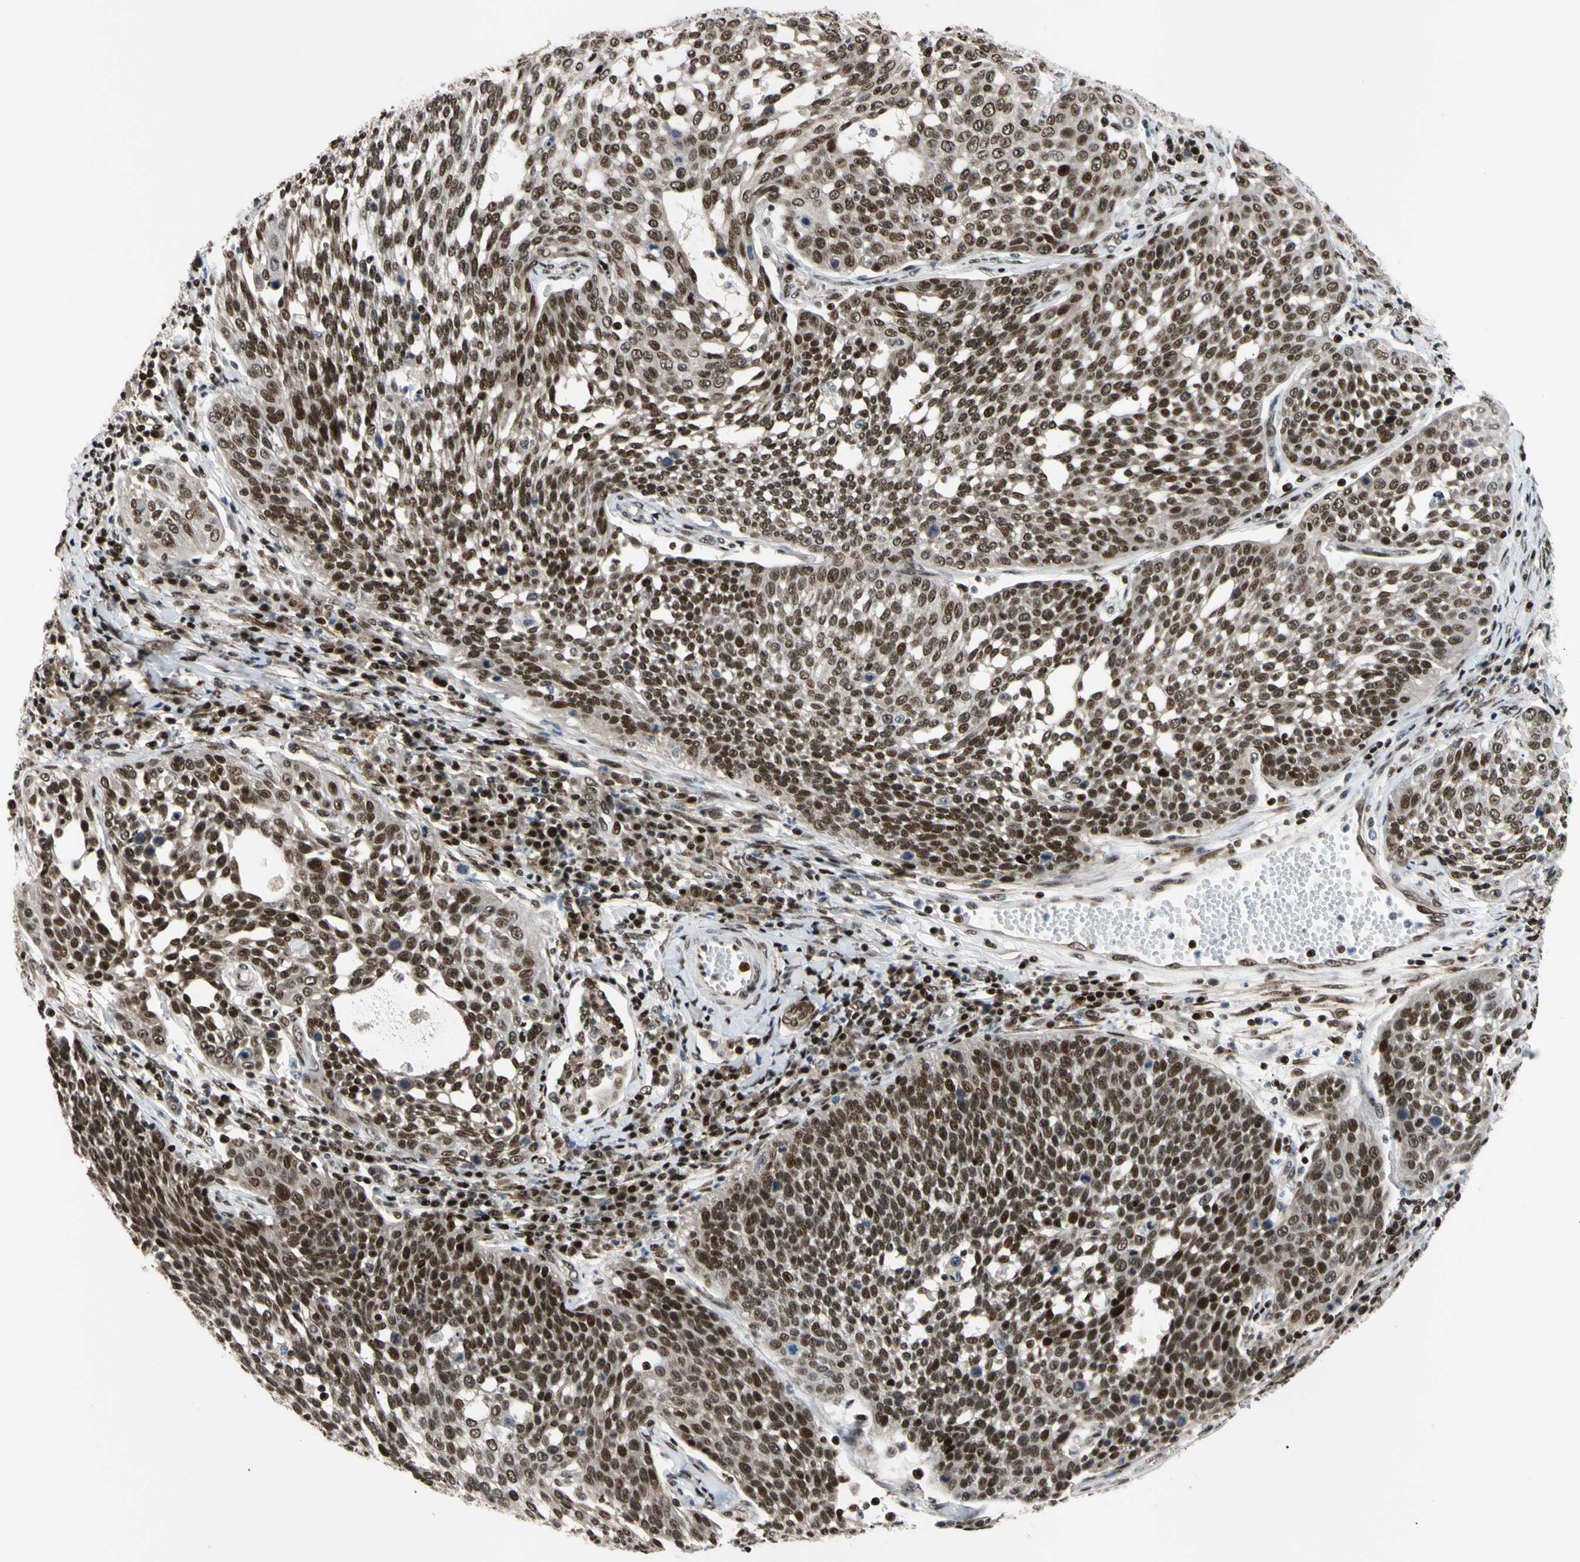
{"staining": {"intensity": "strong", "quantity": ">75%", "location": "nuclear"}, "tissue": "cervical cancer", "cell_type": "Tumor cells", "image_type": "cancer", "snomed": [{"axis": "morphology", "description": "Squamous cell carcinoma, NOS"}, {"axis": "topography", "description": "Cervix"}], "caption": "This histopathology image reveals immunohistochemistry staining of human cervical cancer (squamous cell carcinoma), with high strong nuclear positivity in about >75% of tumor cells.", "gene": "E2F1", "patient": {"sex": "female", "age": 34}}